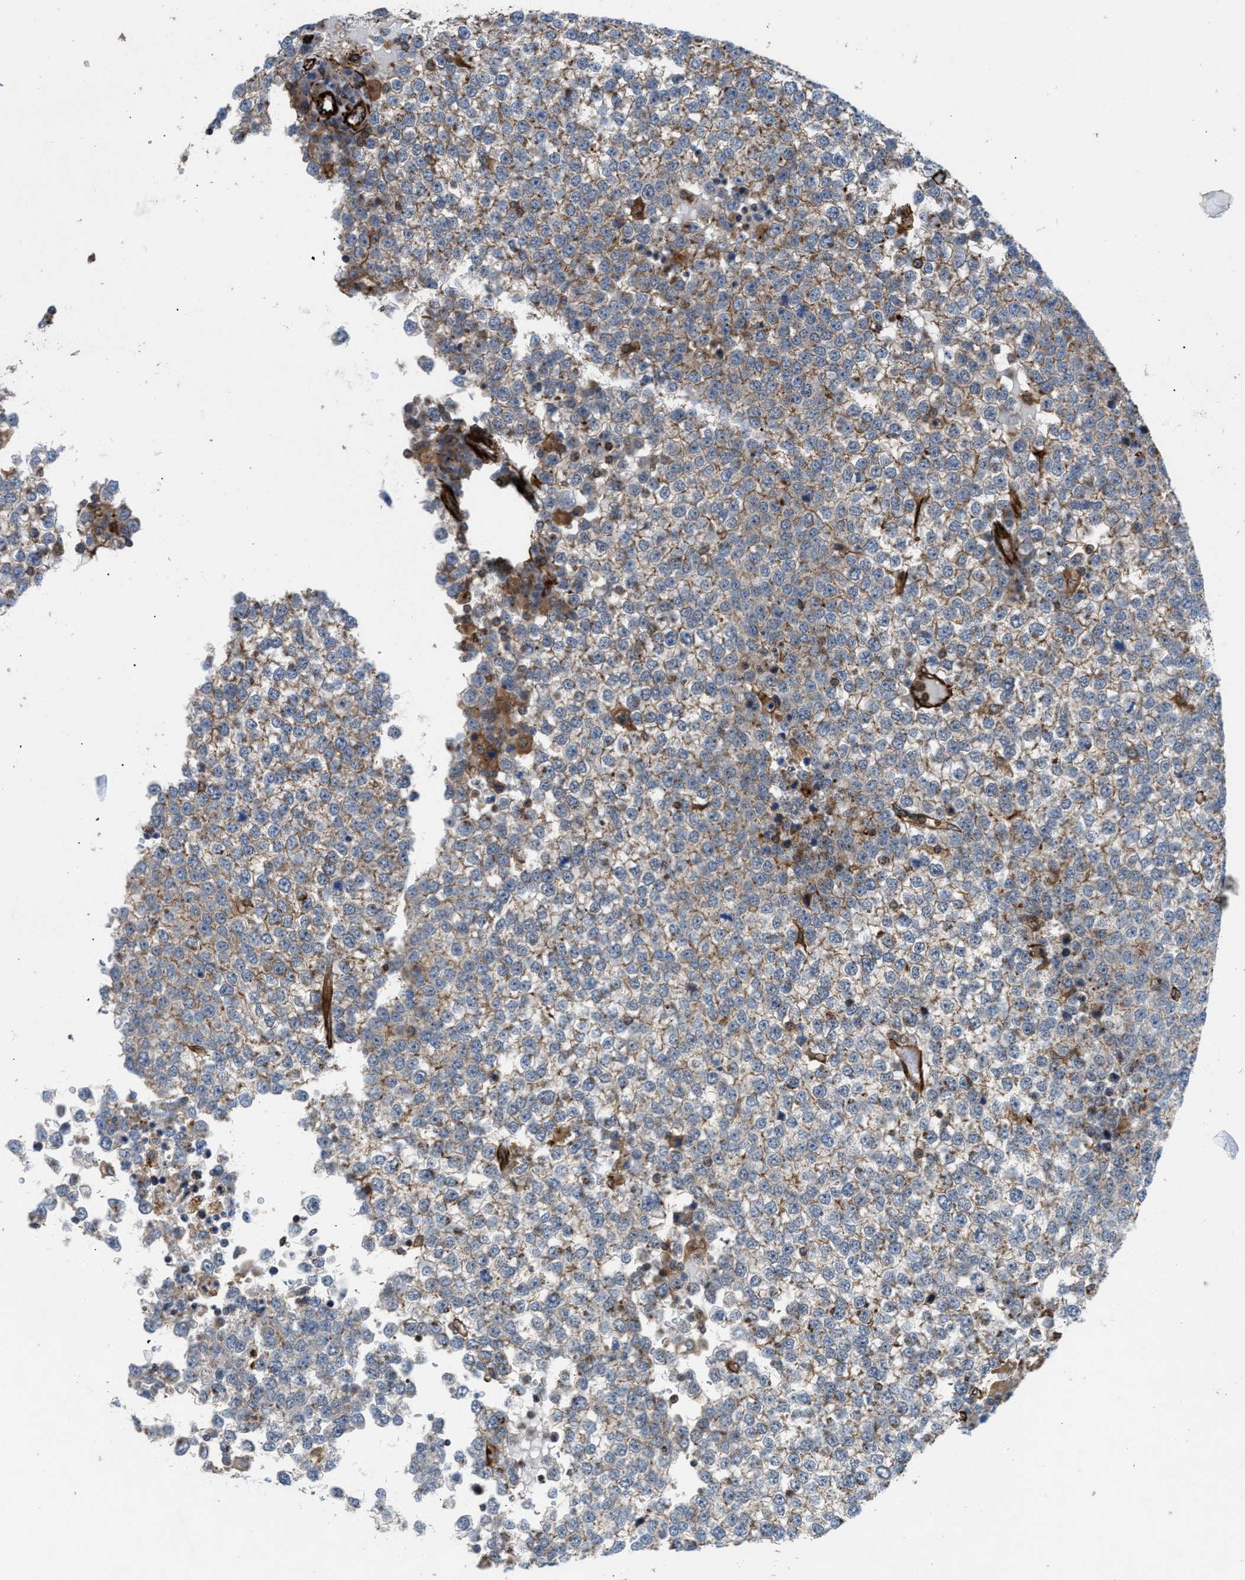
{"staining": {"intensity": "weak", "quantity": "<25%", "location": "cytoplasmic/membranous"}, "tissue": "testis cancer", "cell_type": "Tumor cells", "image_type": "cancer", "snomed": [{"axis": "morphology", "description": "Seminoma, NOS"}, {"axis": "topography", "description": "Testis"}], "caption": "Testis cancer was stained to show a protein in brown. There is no significant positivity in tumor cells. (Stains: DAB (3,3'-diaminobenzidine) IHC with hematoxylin counter stain, Microscopy: brightfield microscopy at high magnification).", "gene": "PTPRE", "patient": {"sex": "male", "age": 65}}